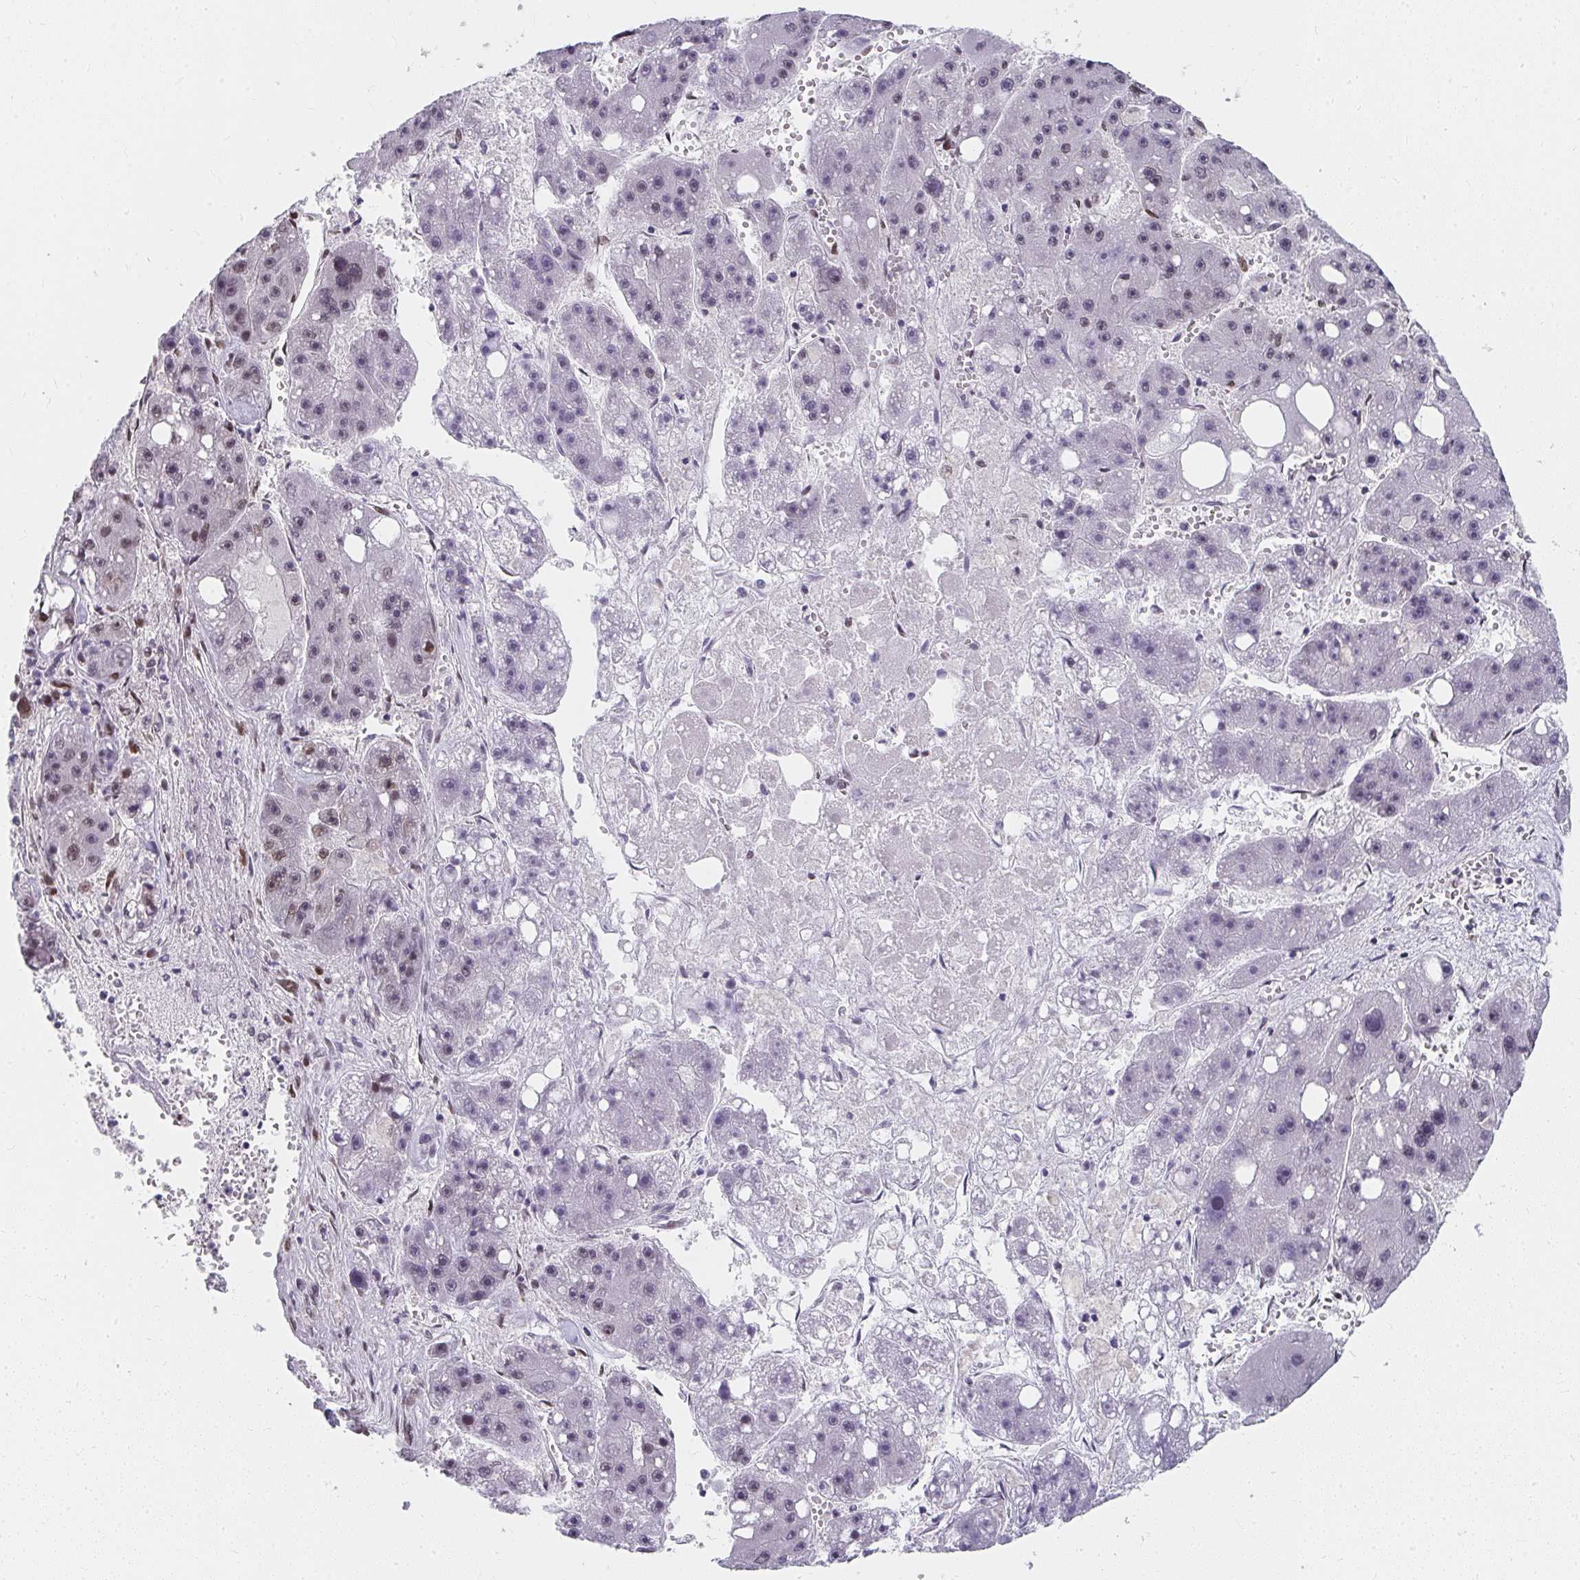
{"staining": {"intensity": "weak", "quantity": "<25%", "location": "nuclear"}, "tissue": "liver cancer", "cell_type": "Tumor cells", "image_type": "cancer", "snomed": [{"axis": "morphology", "description": "Carcinoma, Hepatocellular, NOS"}, {"axis": "topography", "description": "Liver"}], "caption": "Immunohistochemistry image of human liver hepatocellular carcinoma stained for a protein (brown), which shows no staining in tumor cells.", "gene": "SYNCRIP", "patient": {"sex": "female", "age": 61}}